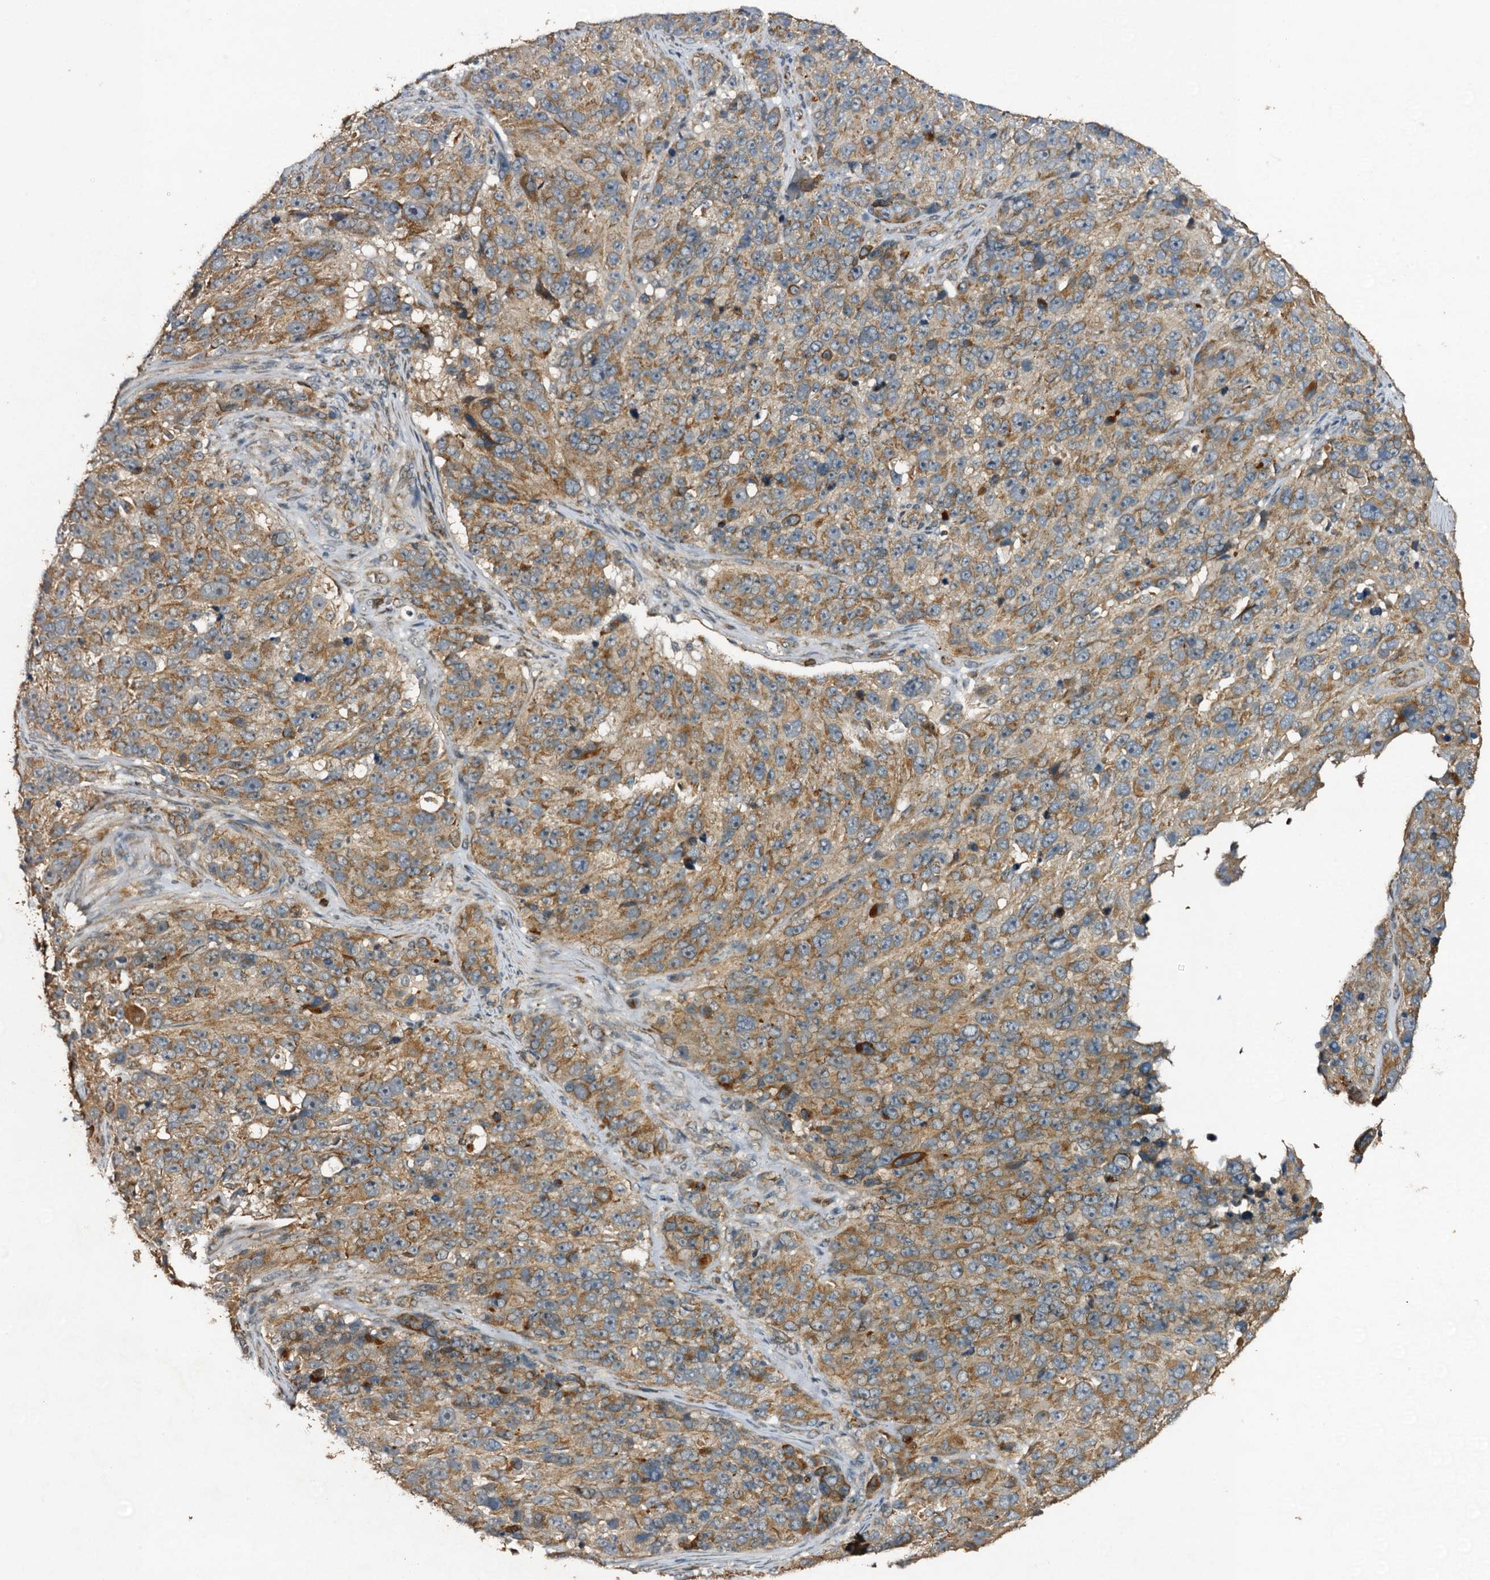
{"staining": {"intensity": "moderate", "quantity": ">75%", "location": "cytoplasmic/membranous"}, "tissue": "melanoma", "cell_type": "Tumor cells", "image_type": "cancer", "snomed": [{"axis": "morphology", "description": "Malignant melanoma, NOS"}, {"axis": "topography", "description": "Skin"}], "caption": "The micrograph demonstrates immunohistochemical staining of malignant melanoma. There is moderate cytoplasmic/membranous expression is present in about >75% of tumor cells.", "gene": "NDUFA13", "patient": {"sex": "male", "age": 84}}